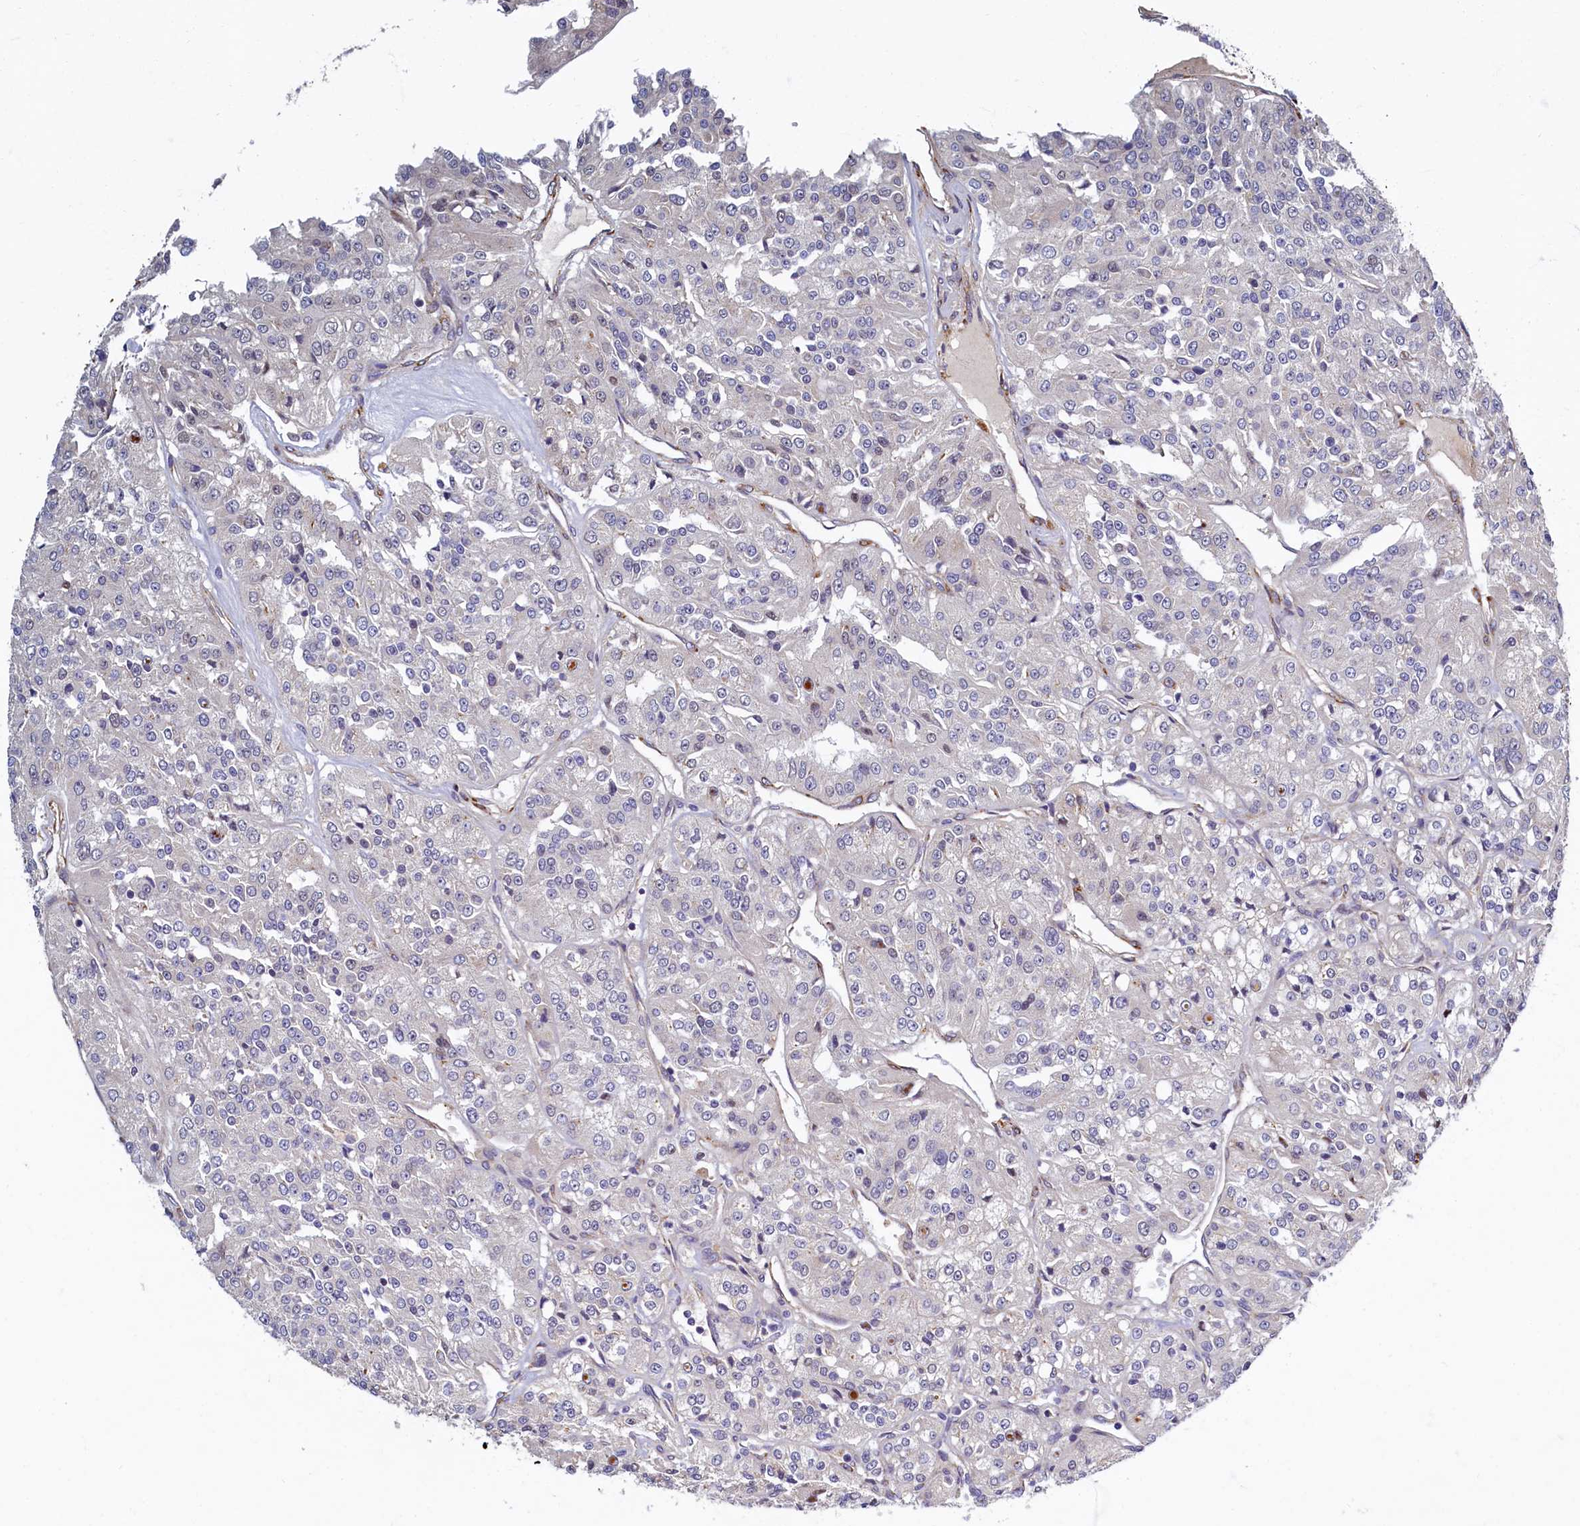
{"staining": {"intensity": "negative", "quantity": "none", "location": "none"}, "tissue": "renal cancer", "cell_type": "Tumor cells", "image_type": "cancer", "snomed": [{"axis": "morphology", "description": "Adenocarcinoma, NOS"}, {"axis": "topography", "description": "Kidney"}], "caption": "This is an immunohistochemistry (IHC) photomicrograph of human renal cancer. There is no staining in tumor cells.", "gene": "SLC16A14", "patient": {"sex": "female", "age": 63}}